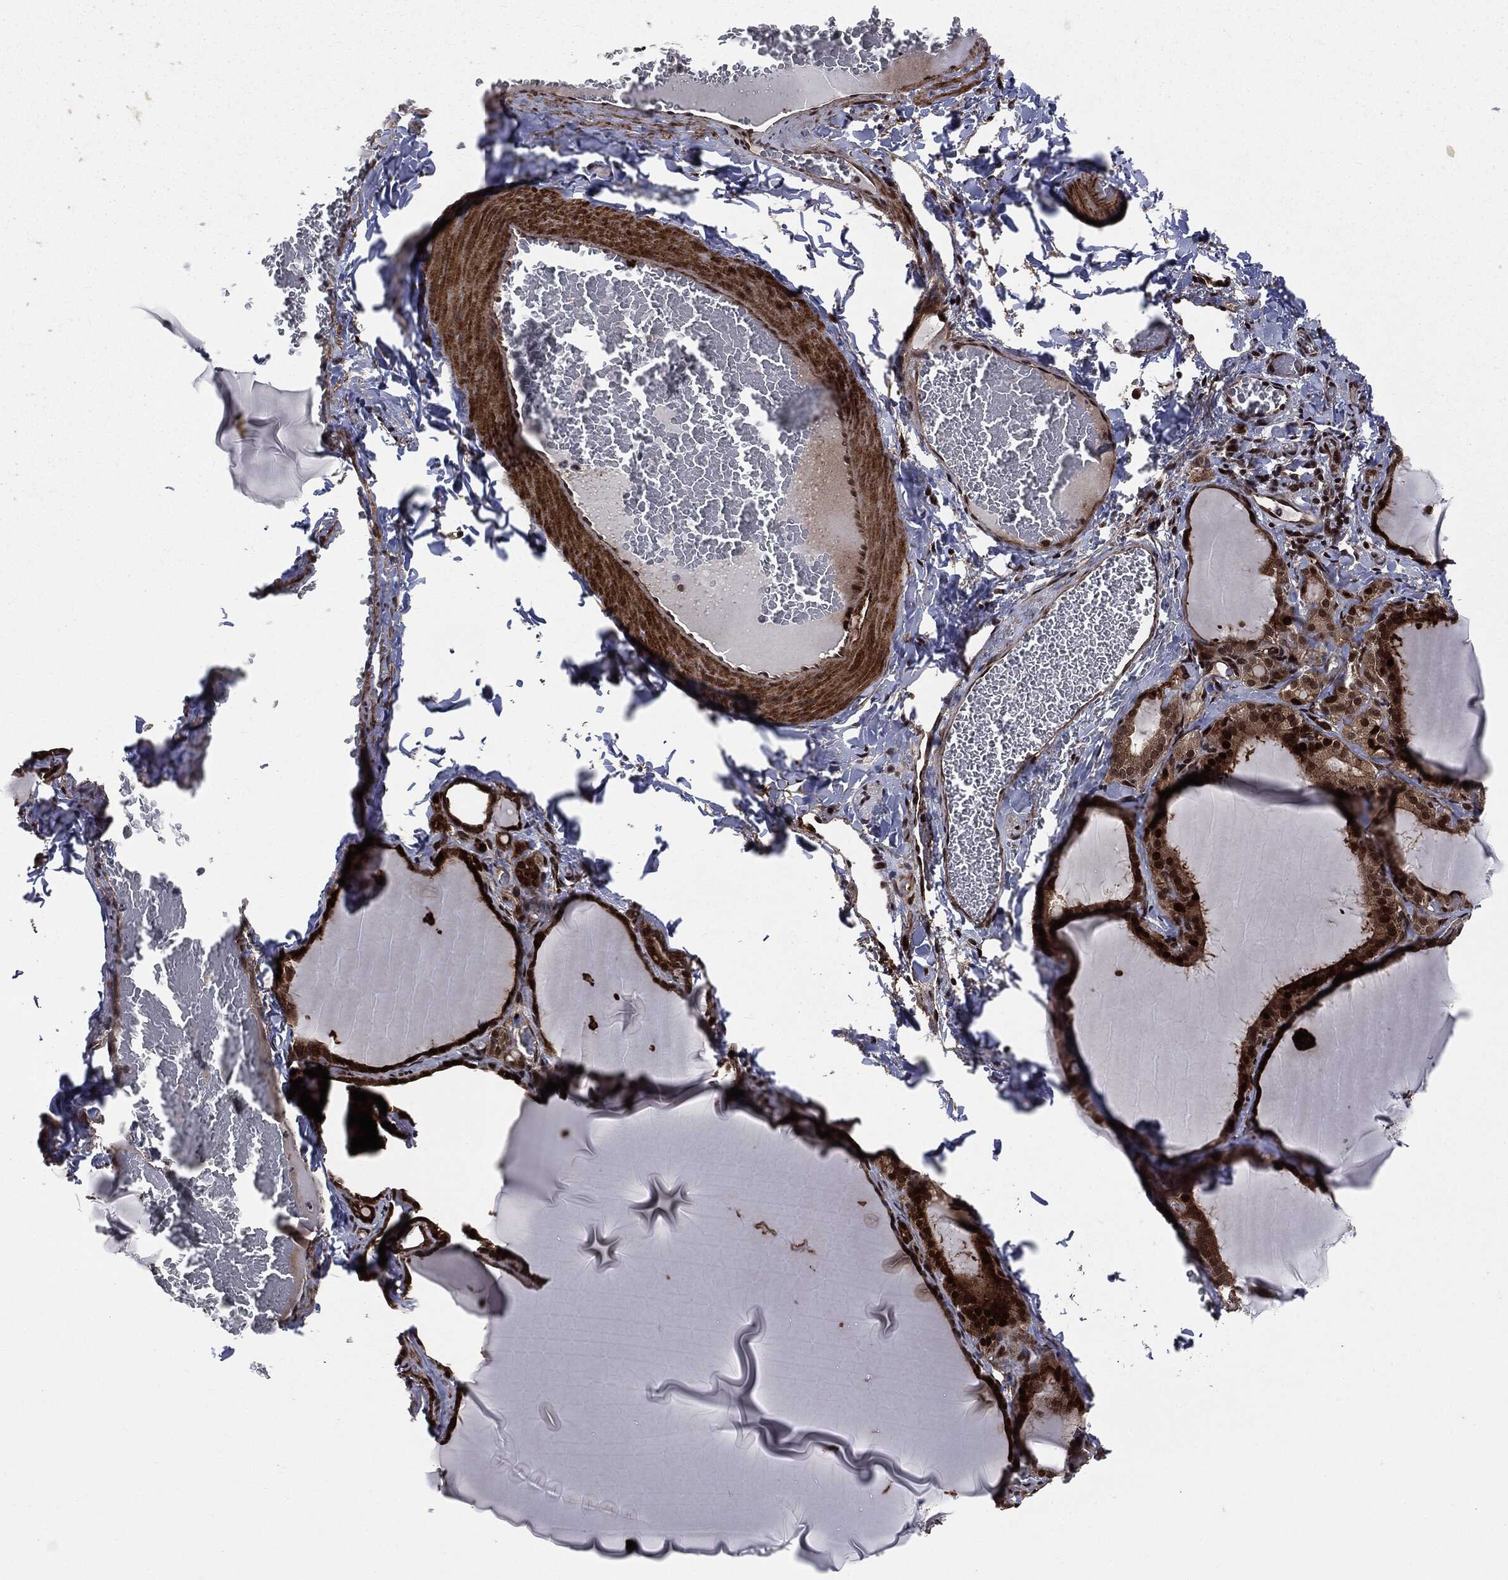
{"staining": {"intensity": "strong", "quantity": ">75%", "location": "nuclear"}, "tissue": "thyroid gland", "cell_type": "Glandular cells", "image_type": "normal", "snomed": [{"axis": "morphology", "description": "Normal tissue, NOS"}, {"axis": "morphology", "description": "Hyperplasia, NOS"}, {"axis": "topography", "description": "Thyroid gland"}], "caption": "High-power microscopy captured an IHC histopathology image of benign thyroid gland, revealing strong nuclear staining in approximately >75% of glandular cells.", "gene": "SMAD4", "patient": {"sex": "female", "age": 27}}